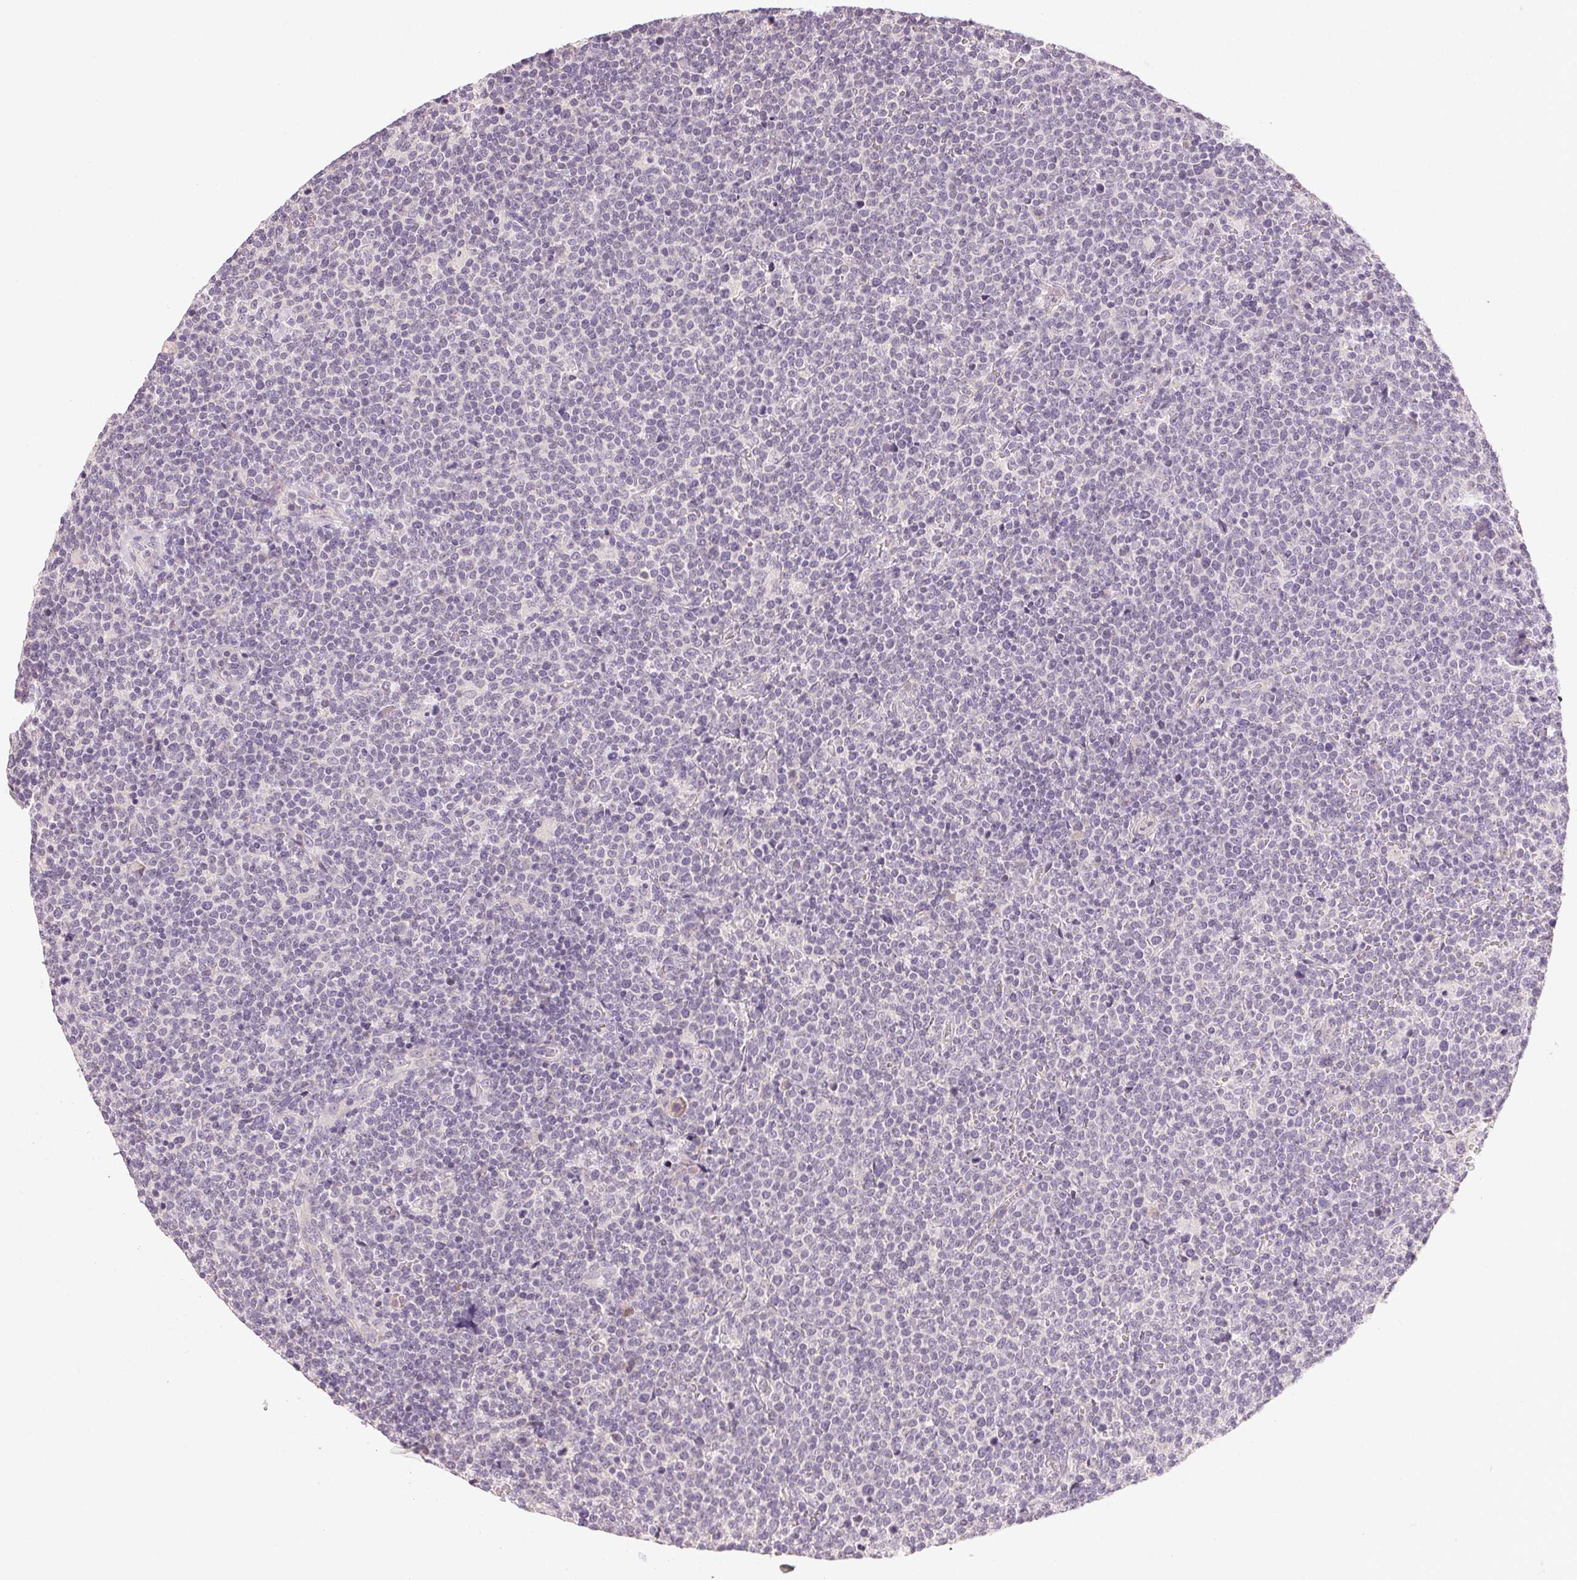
{"staining": {"intensity": "negative", "quantity": "none", "location": "none"}, "tissue": "lymphoma", "cell_type": "Tumor cells", "image_type": "cancer", "snomed": [{"axis": "morphology", "description": "Malignant lymphoma, non-Hodgkin's type, High grade"}, {"axis": "topography", "description": "Lymph node"}], "caption": "Lymphoma stained for a protein using IHC reveals no staining tumor cells.", "gene": "MYBL1", "patient": {"sex": "male", "age": 61}}